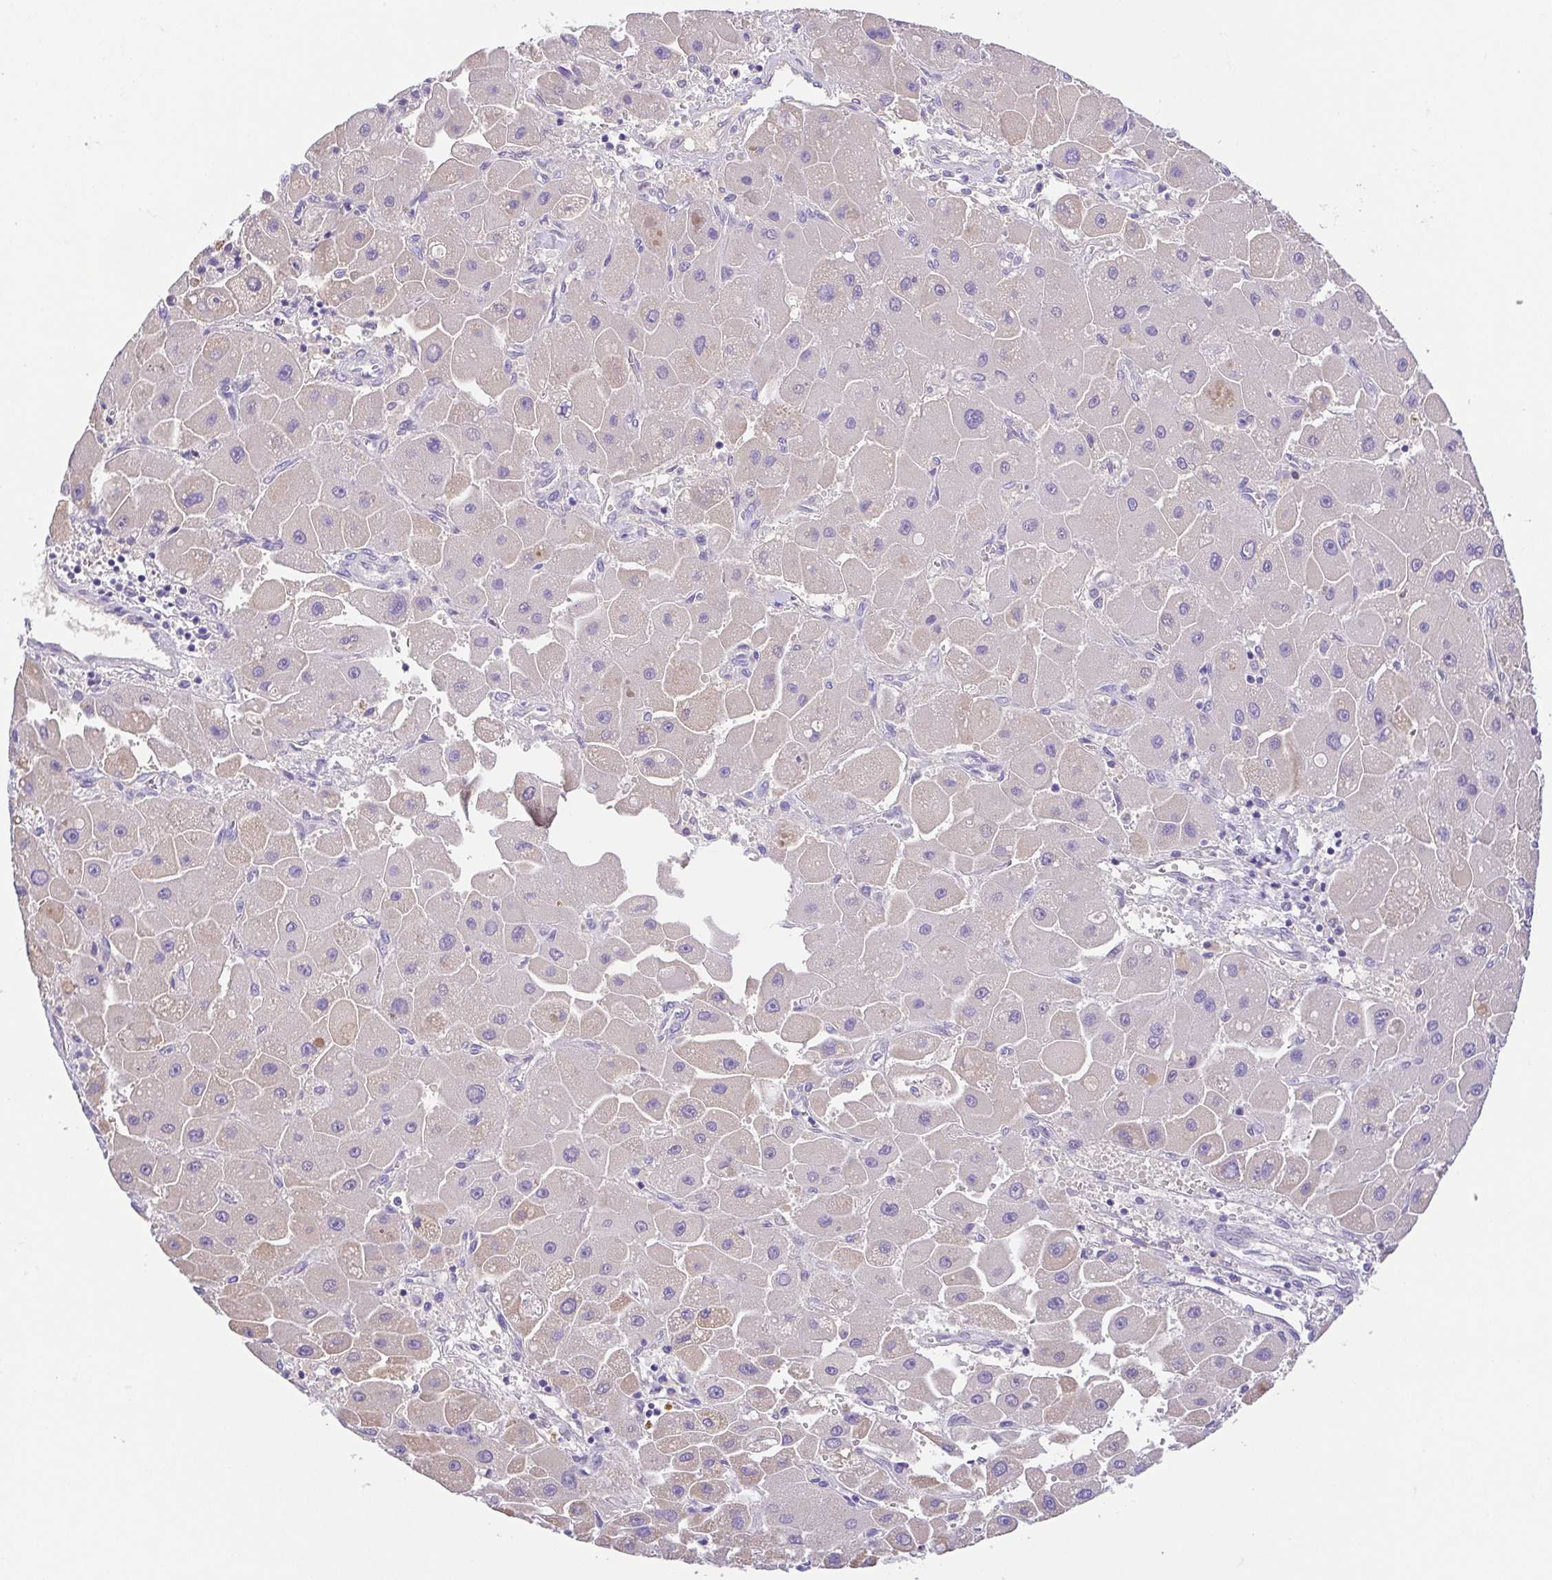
{"staining": {"intensity": "negative", "quantity": "none", "location": "none"}, "tissue": "liver cancer", "cell_type": "Tumor cells", "image_type": "cancer", "snomed": [{"axis": "morphology", "description": "Carcinoma, Hepatocellular, NOS"}, {"axis": "topography", "description": "Liver"}], "caption": "This is an immunohistochemistry image of human hepatocellular carcinoma (liver). There is no staining in tumor cells.", "gene": "SLC13A1", "patient": {"sex": "male", "age": 24}}